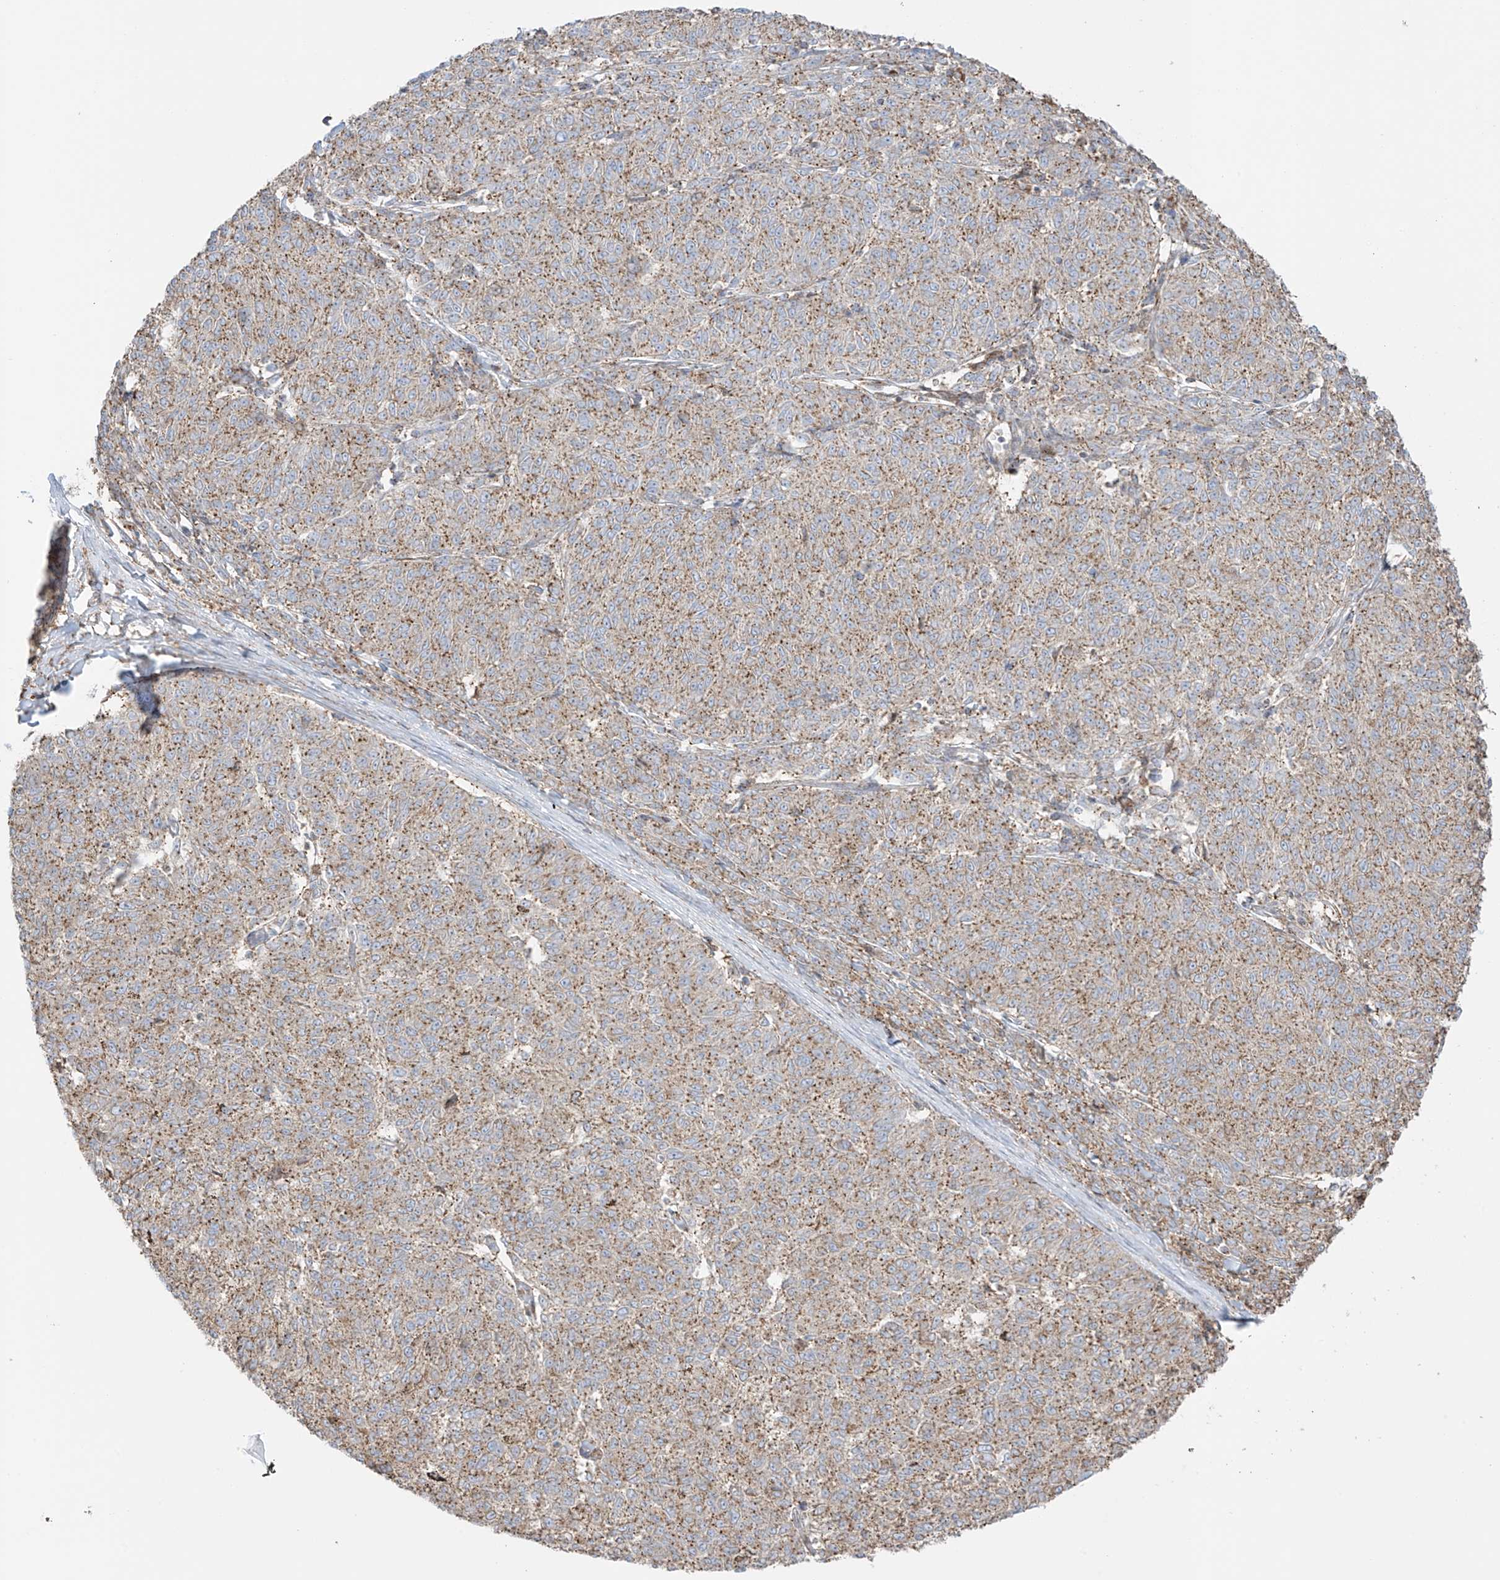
{"staining": {"intensity": "moderate", "quantity": ">75%", "location": "cytoplasmic/membranous"}, "tissue": "melanoma", "cell_type": "Tumor cells", "image_type": "cancer", "snomed": [{"axis": "morphology", "description": "Malignant melanoma, NOS"}, {"axis": "topography", "description": "Skin"}], "caption": "A brown stain shows moderate cytoplasmic/membranous expression of a protein in melanoma tumor cells.", "gene": "XKR3", "patient": {"sex": "female", "age": 72}}